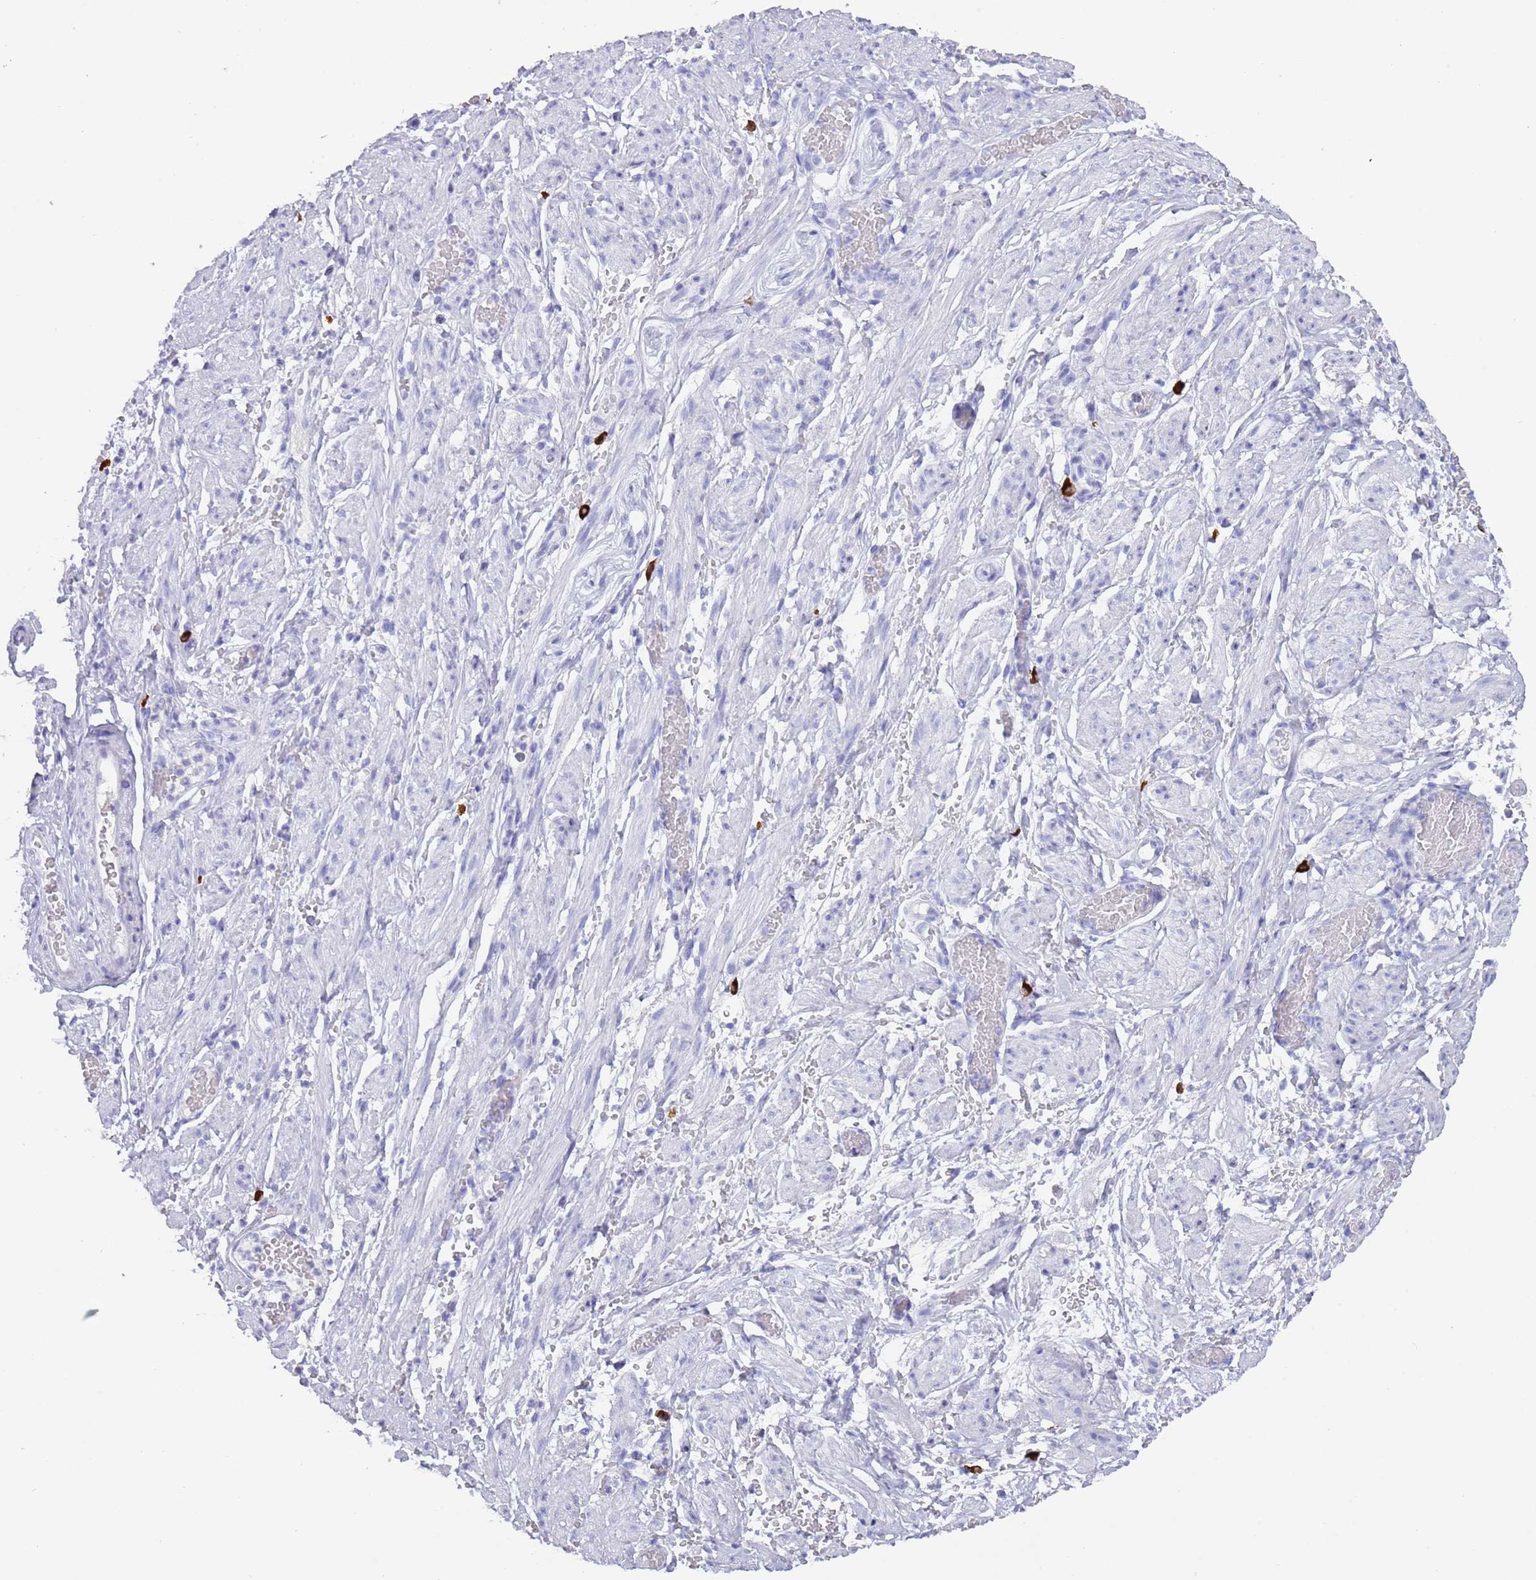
{"staining": {"intensity": "negative", "quantity": "none", "location": "none"}, "tissue": "adipose tissue", "cell_type": "Adipocytes", "image_type": "normal", "snomed": [{"axis": "morphology", "description": "Normal tissue, NOS"}, {"axis": "topography", "description": "Smooth muscle"}, {"axis": "topography", "description": "Peripheral nerve tissue"}], "caption": "Immunohistochemical staining of unremarkable human adipose tissue shows no significant expression in adipocytes.", "gene": "MYADML2", "patient": {"sex": "female", "age": 39}}